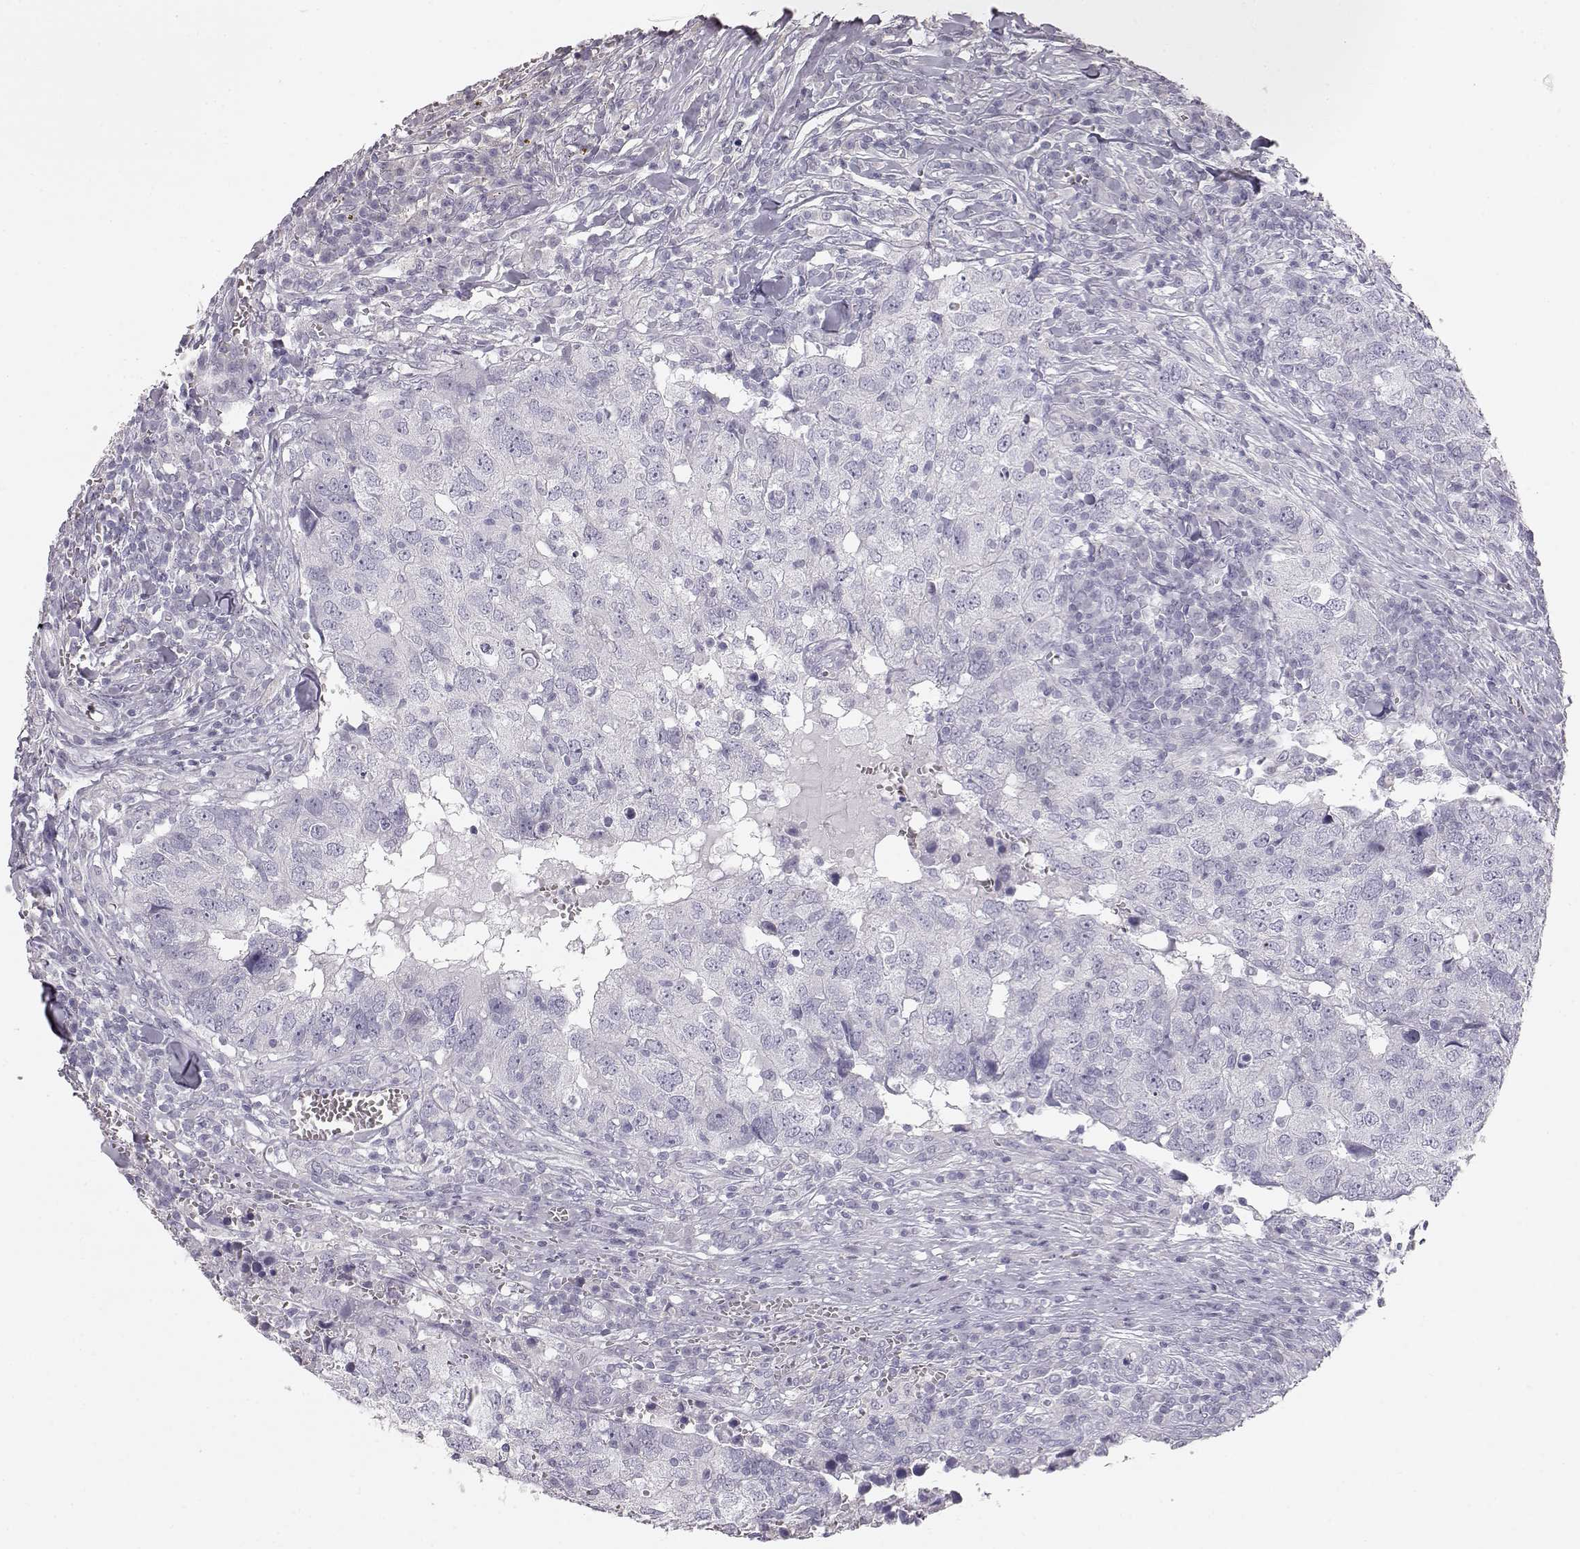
{"staining": {"intensity": "negative", "quantity": "none", "location": "none"}, "tissue": "breast cancer", "cell_type": "Tumor cells", "image_type": "cancer", "snomed": [{"axis": "morphology", "description": "Duct carcinoma"}, {"axis": "topography", "description": "Breast"}], "caption": "There is no significant positivity in tumor cells of breast invasive ductal carcinoma.", "gene": "KRT33A", "patient": {"sex": "female", "age": 30}}